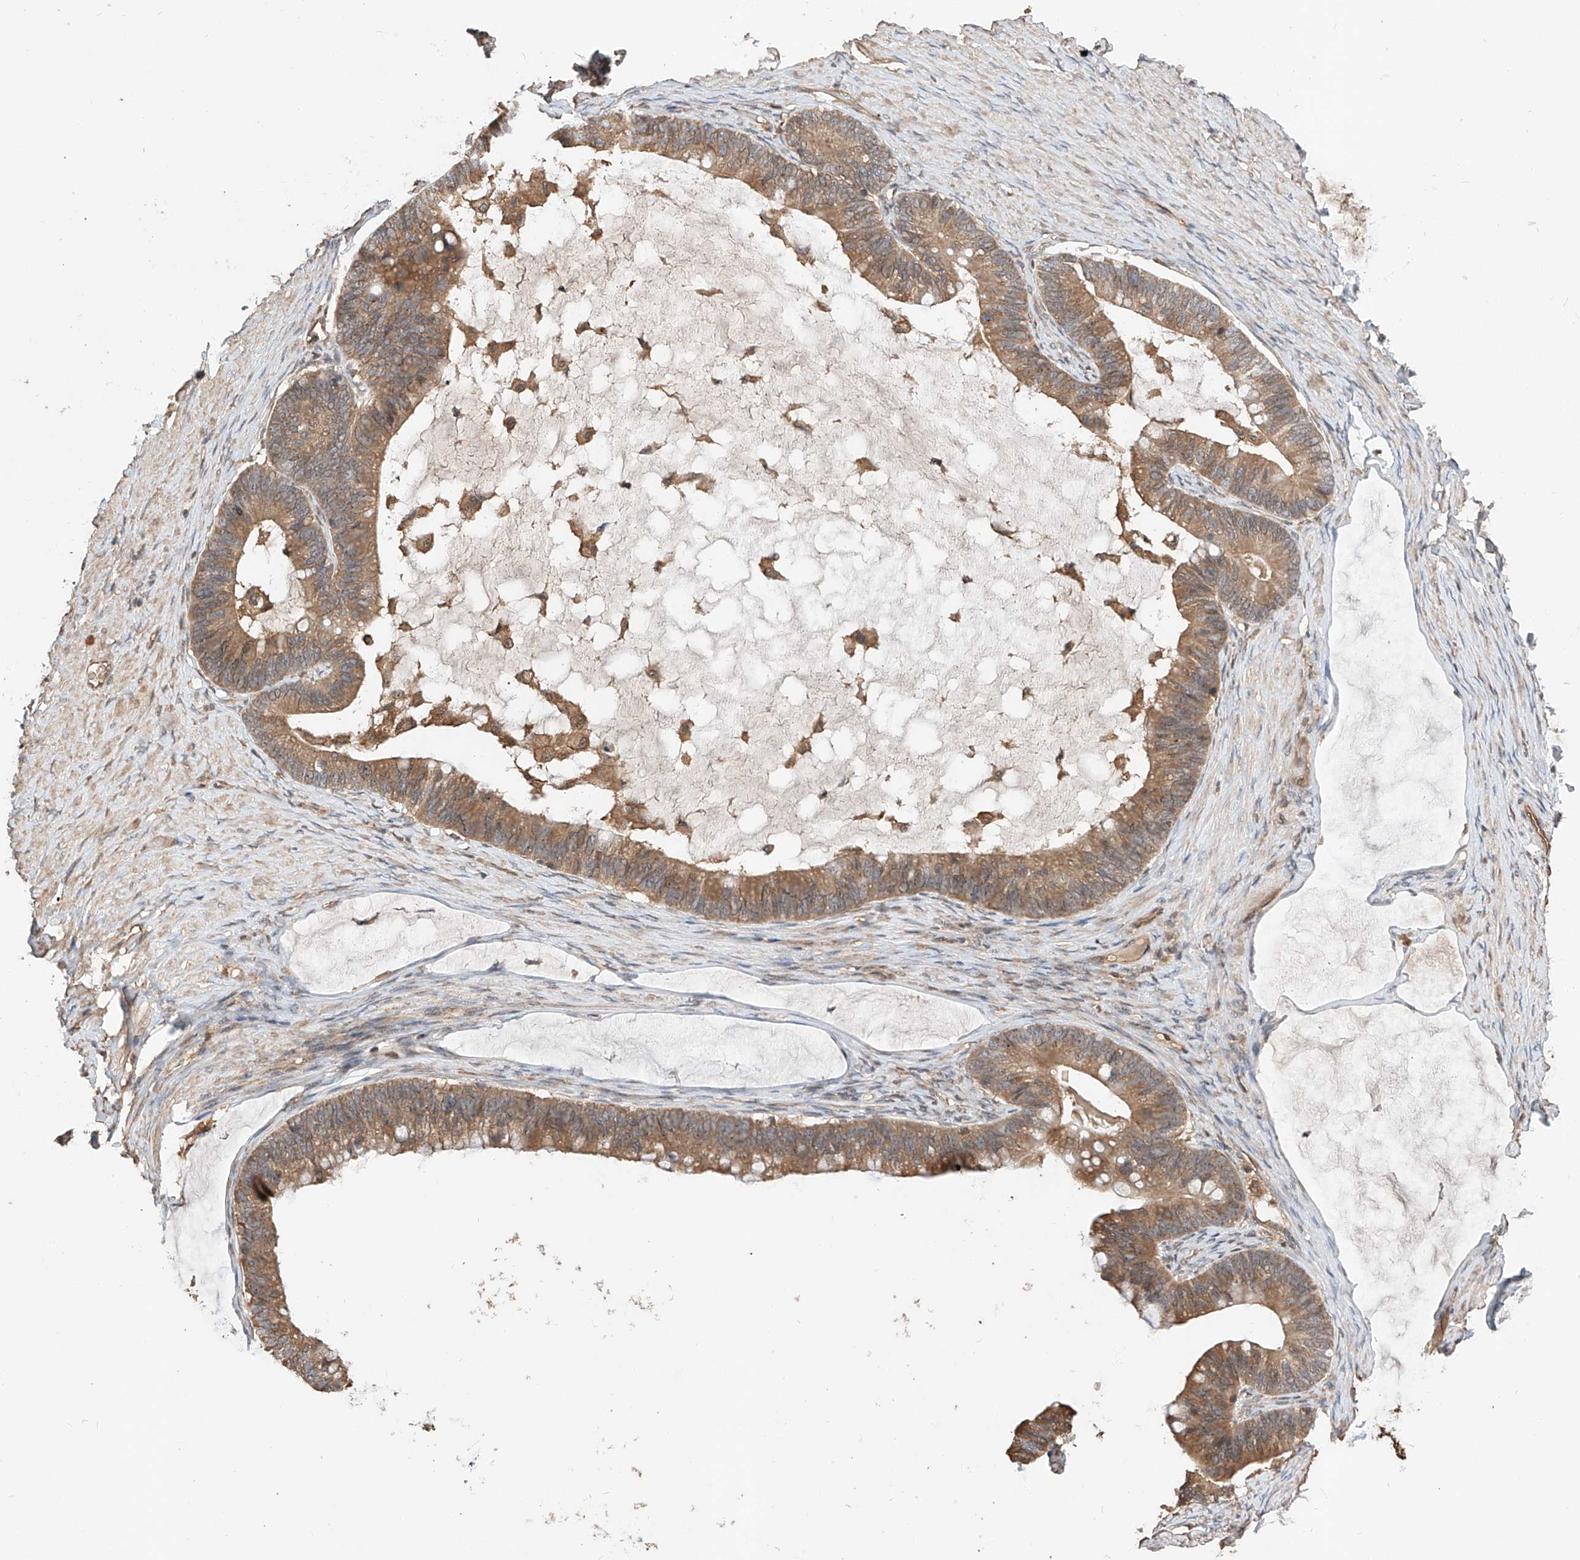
{"staining": {"intensity": "moderate", "quantity": ">75%", "location": "cytoplasmic/membranous"}, "tissue": "ovarian cancer", "cell_type": "Tumor cells", "image_type": "cancer", "snomed": [{"axis": "morphology", "description": "Cystadenocarcinoma, mucinous, NOS"}, {"axis": "topography", "description": "Ovary"}], "caption": "Mucinous cystadenocarcinoma (ovarian) tissue displays moderate cytoplasmic/membranous positivity in about >75% of tumor cells", "gene": "RILPL2", "patient": {"sex": "female", "age": 61}}